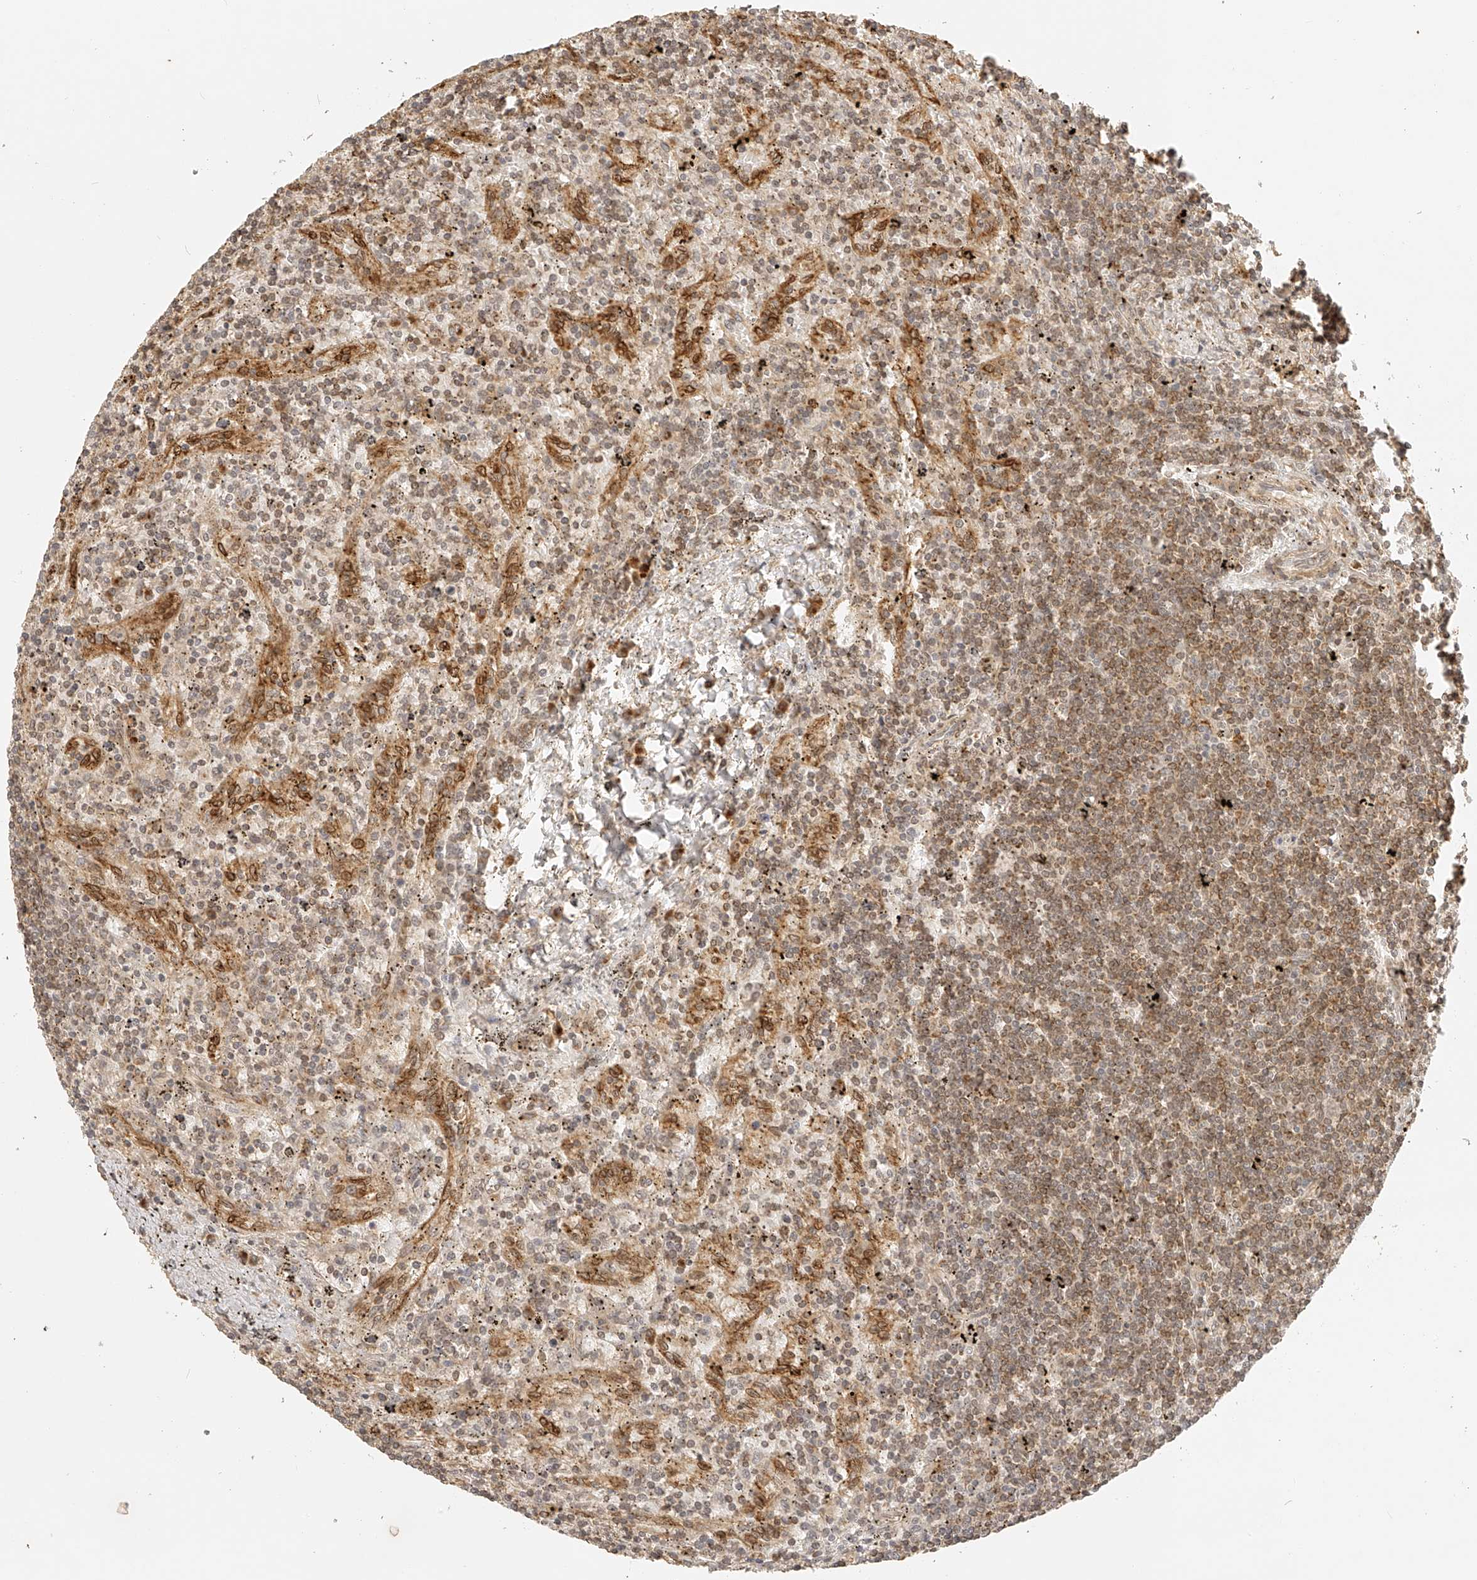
{"staining": {"intensity": "weak", "quantity": ">75%", "location": "cytoplasmic/membranous,nuclear"}, "tissue": "lymphoma", "cell_type": "Tumor cells", "image_type": "cancer", "snomed": [{"axis": "morphology", "description": "Malignant lymphoma, non-Hodgkin's type, Low grade"}, {"axis": "topography", "description": "Spleen"}], "caption": "About >75% of tumor cells in human low-grade malignant lymphoma, non-Hodgkin's type show weak cytoplasmic/membranous and nuclear protein expression as visualized by brown immunohistochemical staining.", "gene": "BCL2L11", "patient": {"sex": "male", "age": 76}}